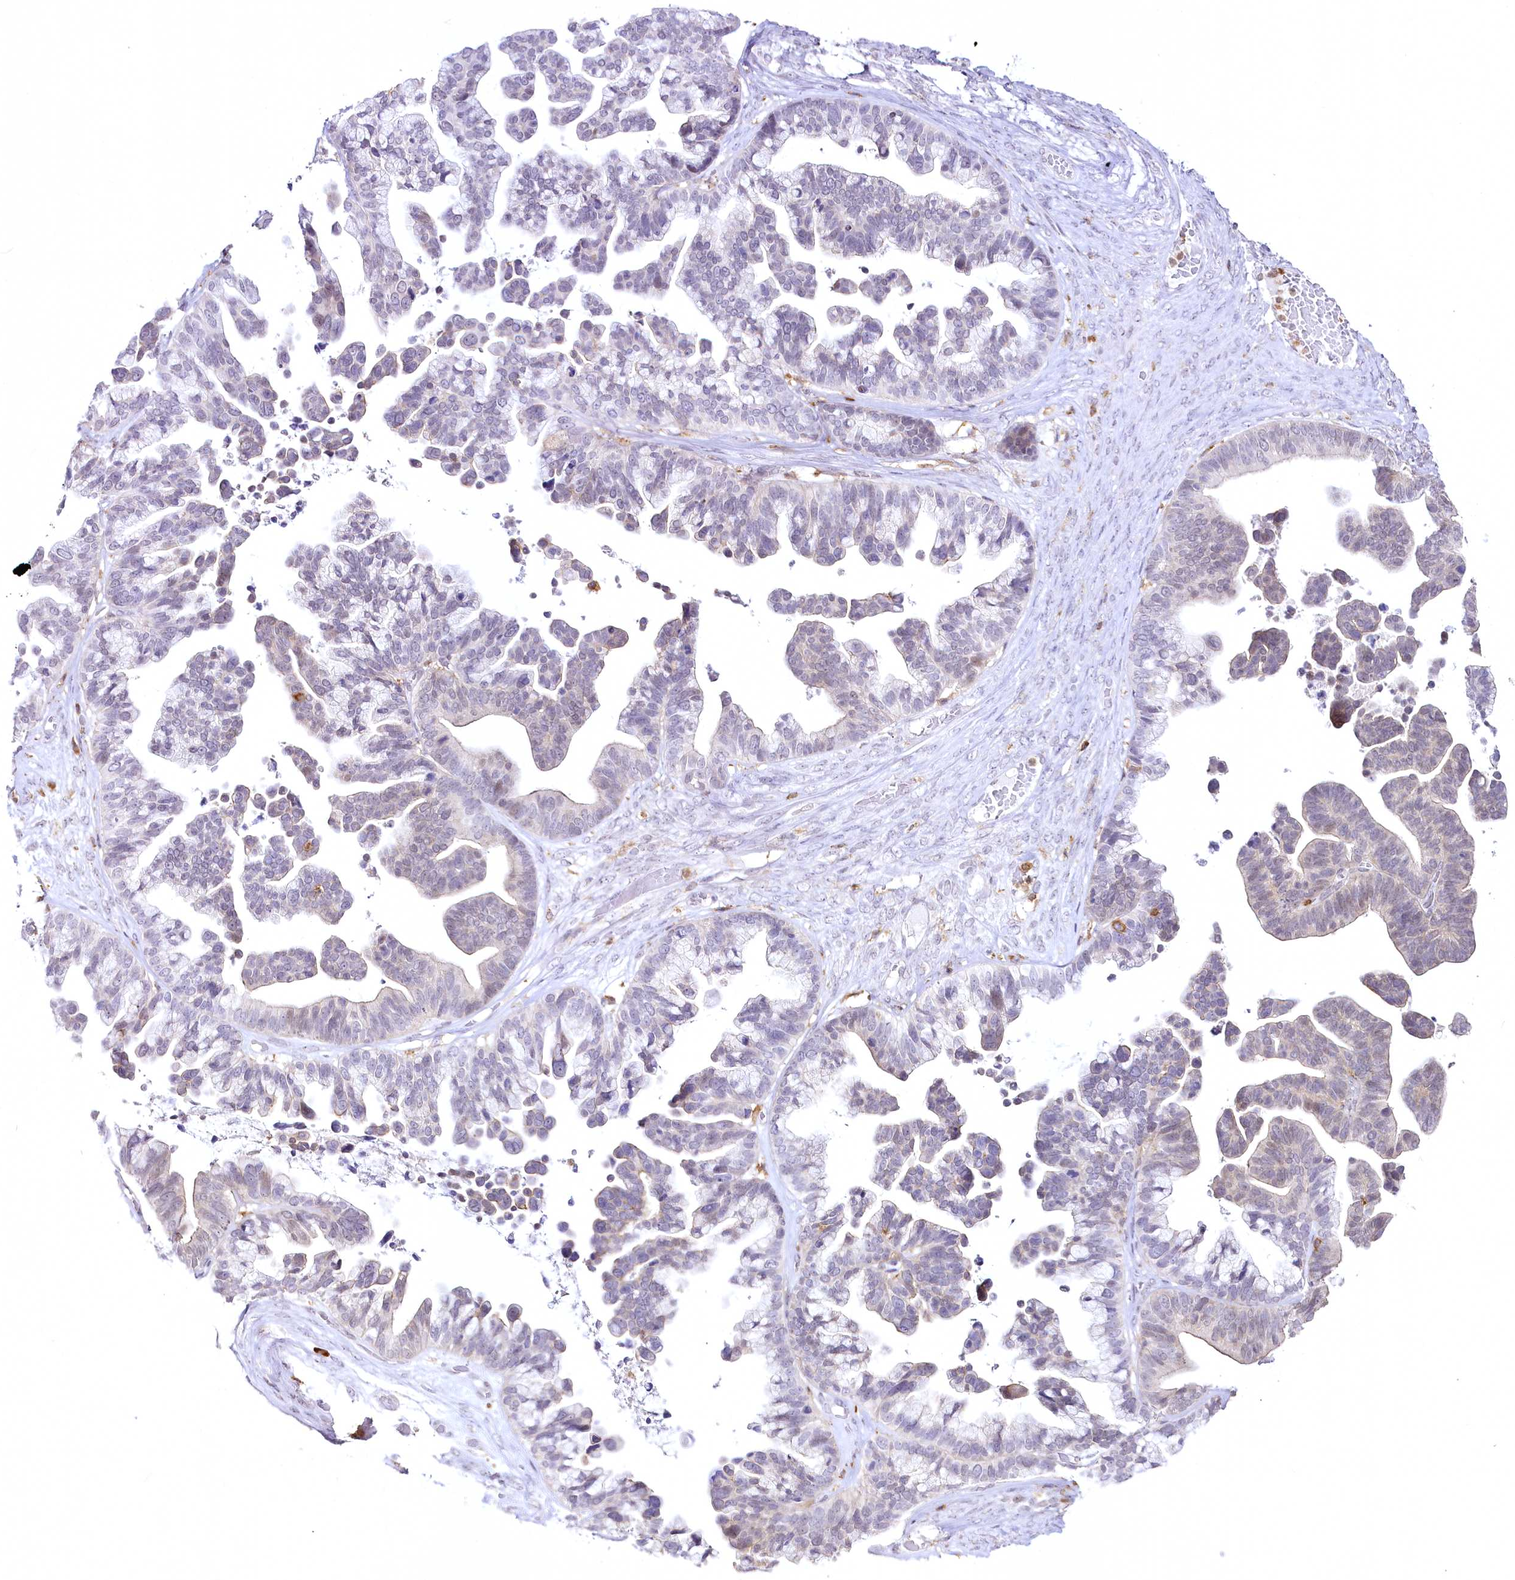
{"staining": {"intensity": "negative", "quantity": "none", "location": "none"}, "tissue": "ovarian cancer", "cell_type": "Tumor cells", "image_type": "cancer", "snomed": [{"axis": "morphology", "description": "Cystadenocarcinoma, serous, NOS"}, {"axis": "topography", "description": "Ovary"}], "caption": "IHC of ovarian serous cystadenocarcinoma displays no positivity in tumor cells.", "gene": "DOCK2", "patient": {"sex": "female", "age": 56}}